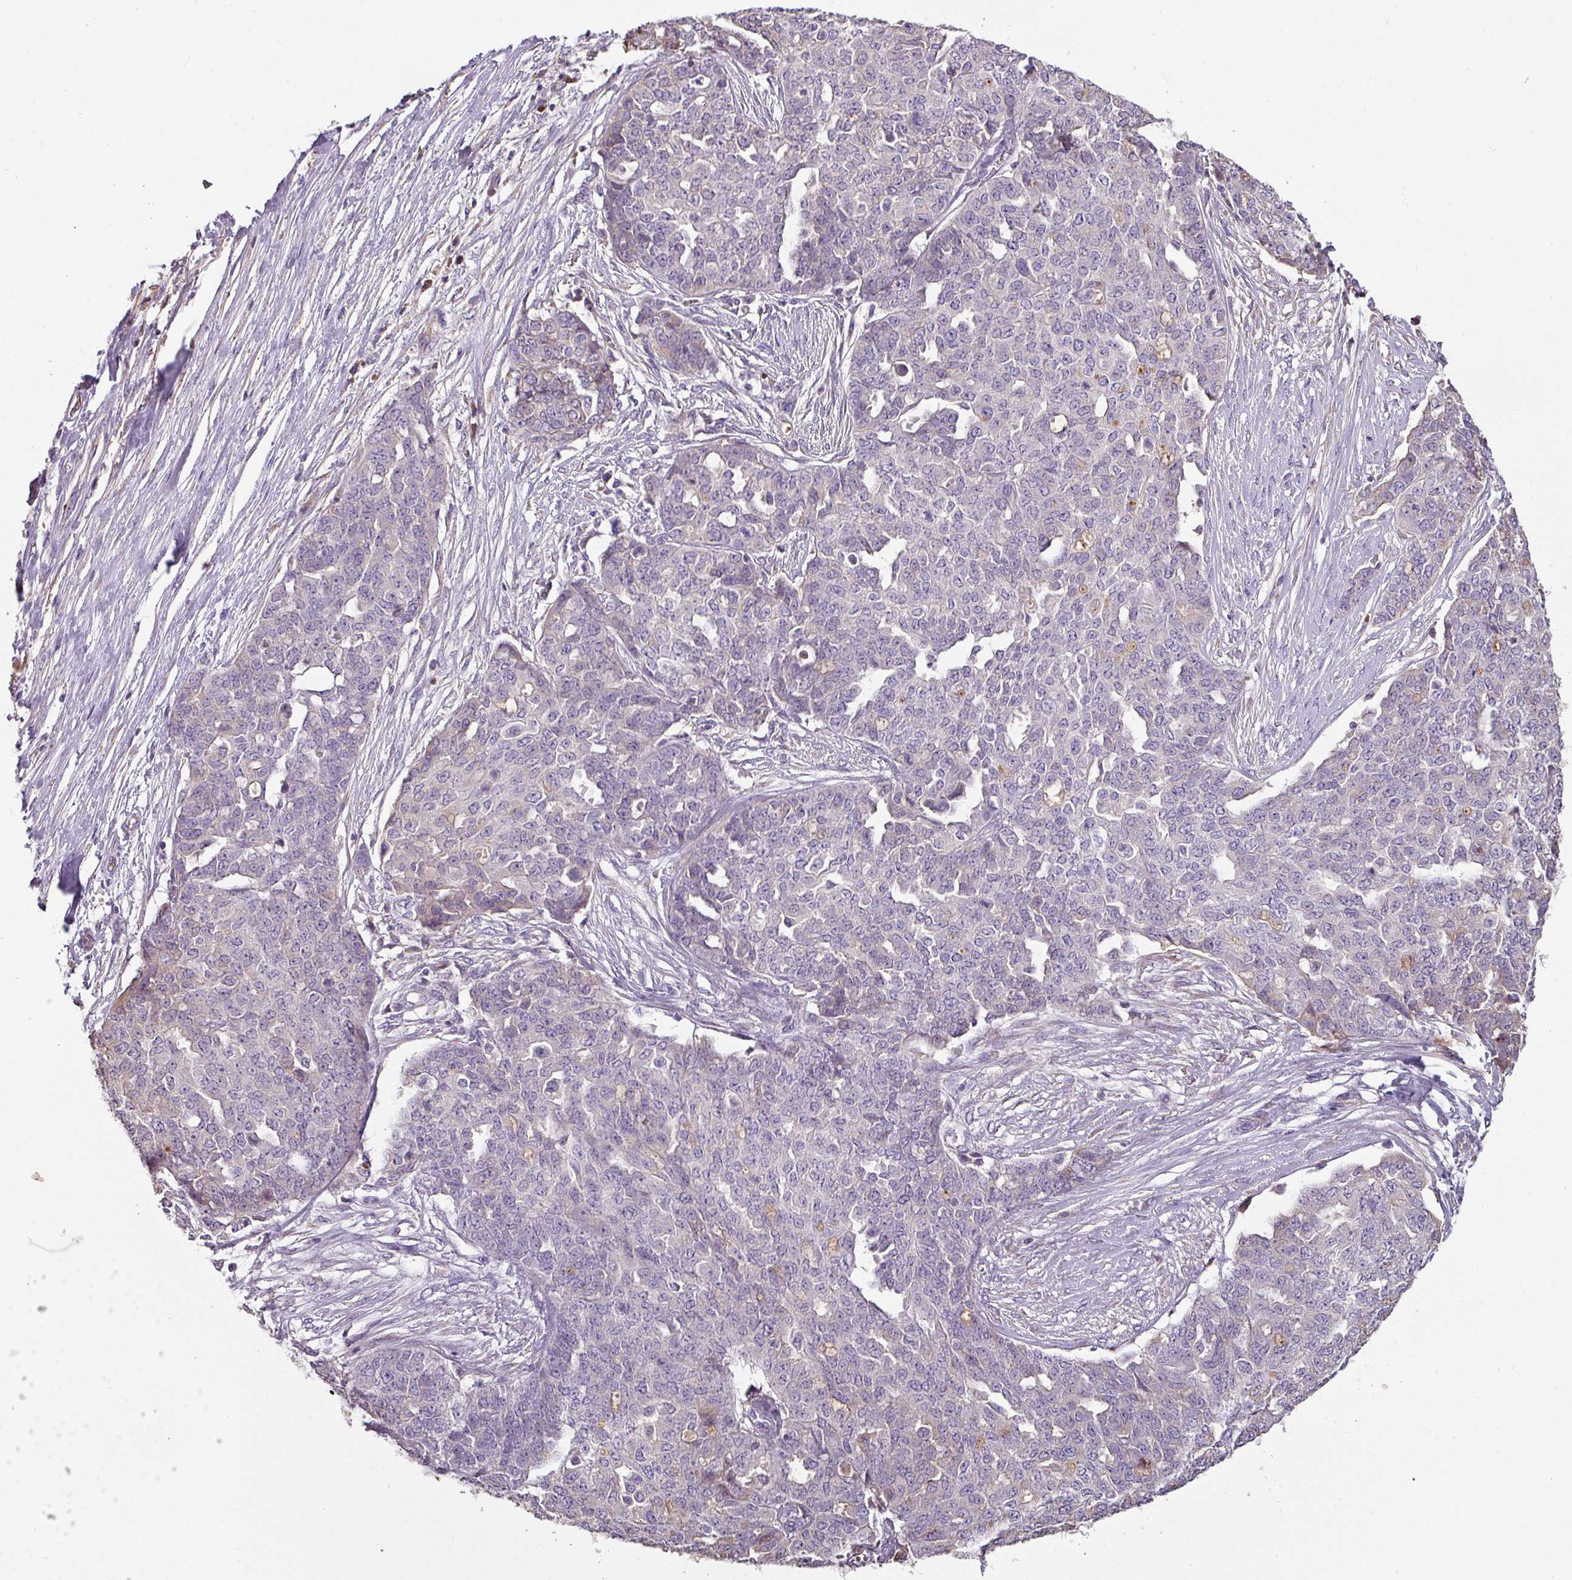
{"staining": {"intensity": "negative", "quantity": "none", "location": "none"}, "tissue": "ovarian cancer", "cell_type": "Tumor cells", "image_type": "cancer", "snomed": [{"axis": "morphology", "description": "Cystadenocarcinoma, serous, NOS"}, {"axis": "topography", "description": "Soft tissue"}, {"axis": "topography", "description": "Ovary"}], "caption": "Immunohistochemistry (IHC) of ovarian serous cystadenocarcinoma exhibits no expression in tumor cells.", "gene": "CCZ1", "patient": {"sex": "female", "age": 57}}